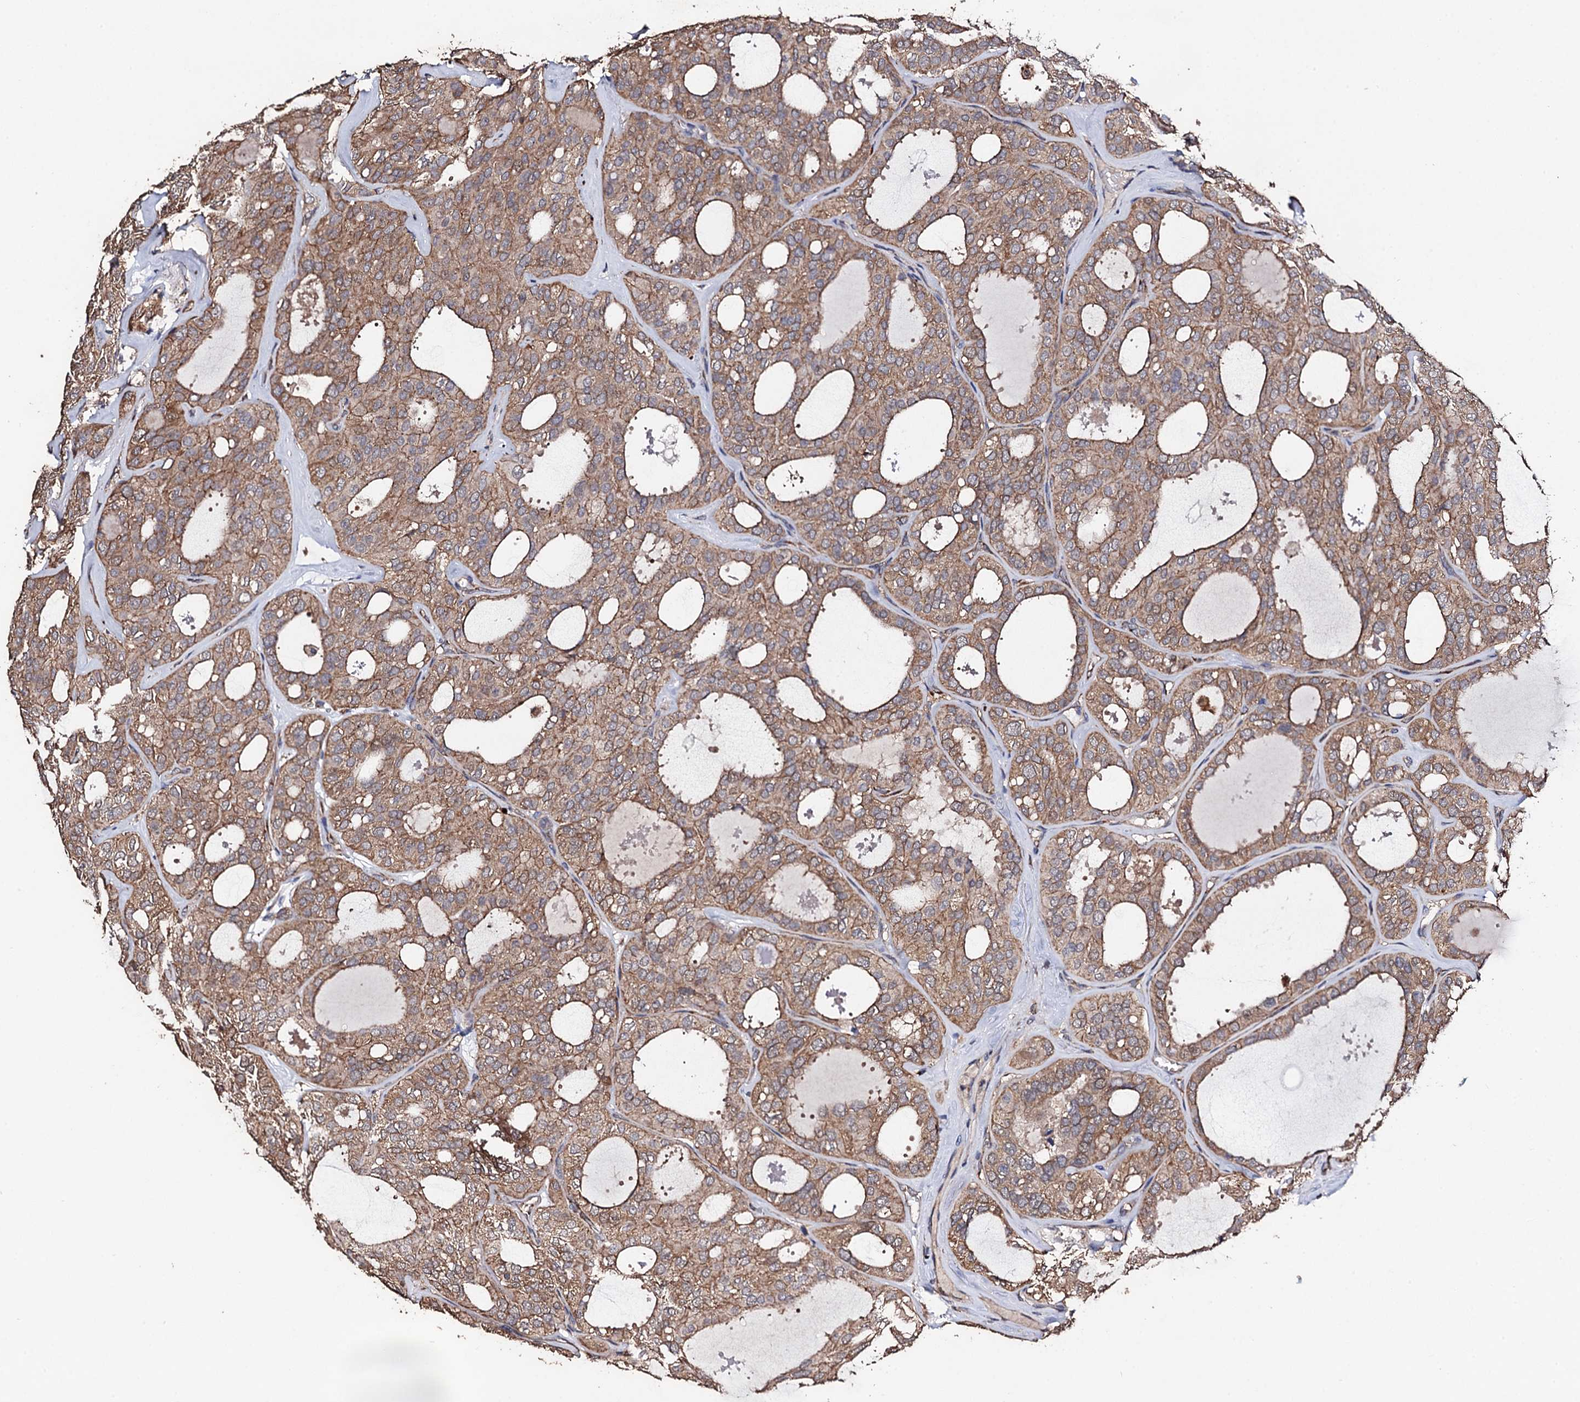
{"staining": {"intensity": "moderate", "quantity": ">75%", "location": "cytoplasmic/membranous"}, "tissue": "thyroid cancer", "cell_type": "Tumor cells", "image_type": "cancer", "snomed": [{"axis": "morphology", "description": "Follicular adenoma carcinoma, NOS"}, {"axis": "topography", "description": "Thyroid gland"}], "caption": "Protein staining of follicular adenoma carcinoma (thyroid) tissue exhibits moderate cytoplasmic/membranous expression in approximately >75% of tumor cells. The staining was performed using DAB (3,3'-diaminobenzidine), with brown indicating positive protein expression. Nuclei are stained blue with hematoxylin.", "gene": "PPTC7", "patient": {"sex": "male", "age": 75}}